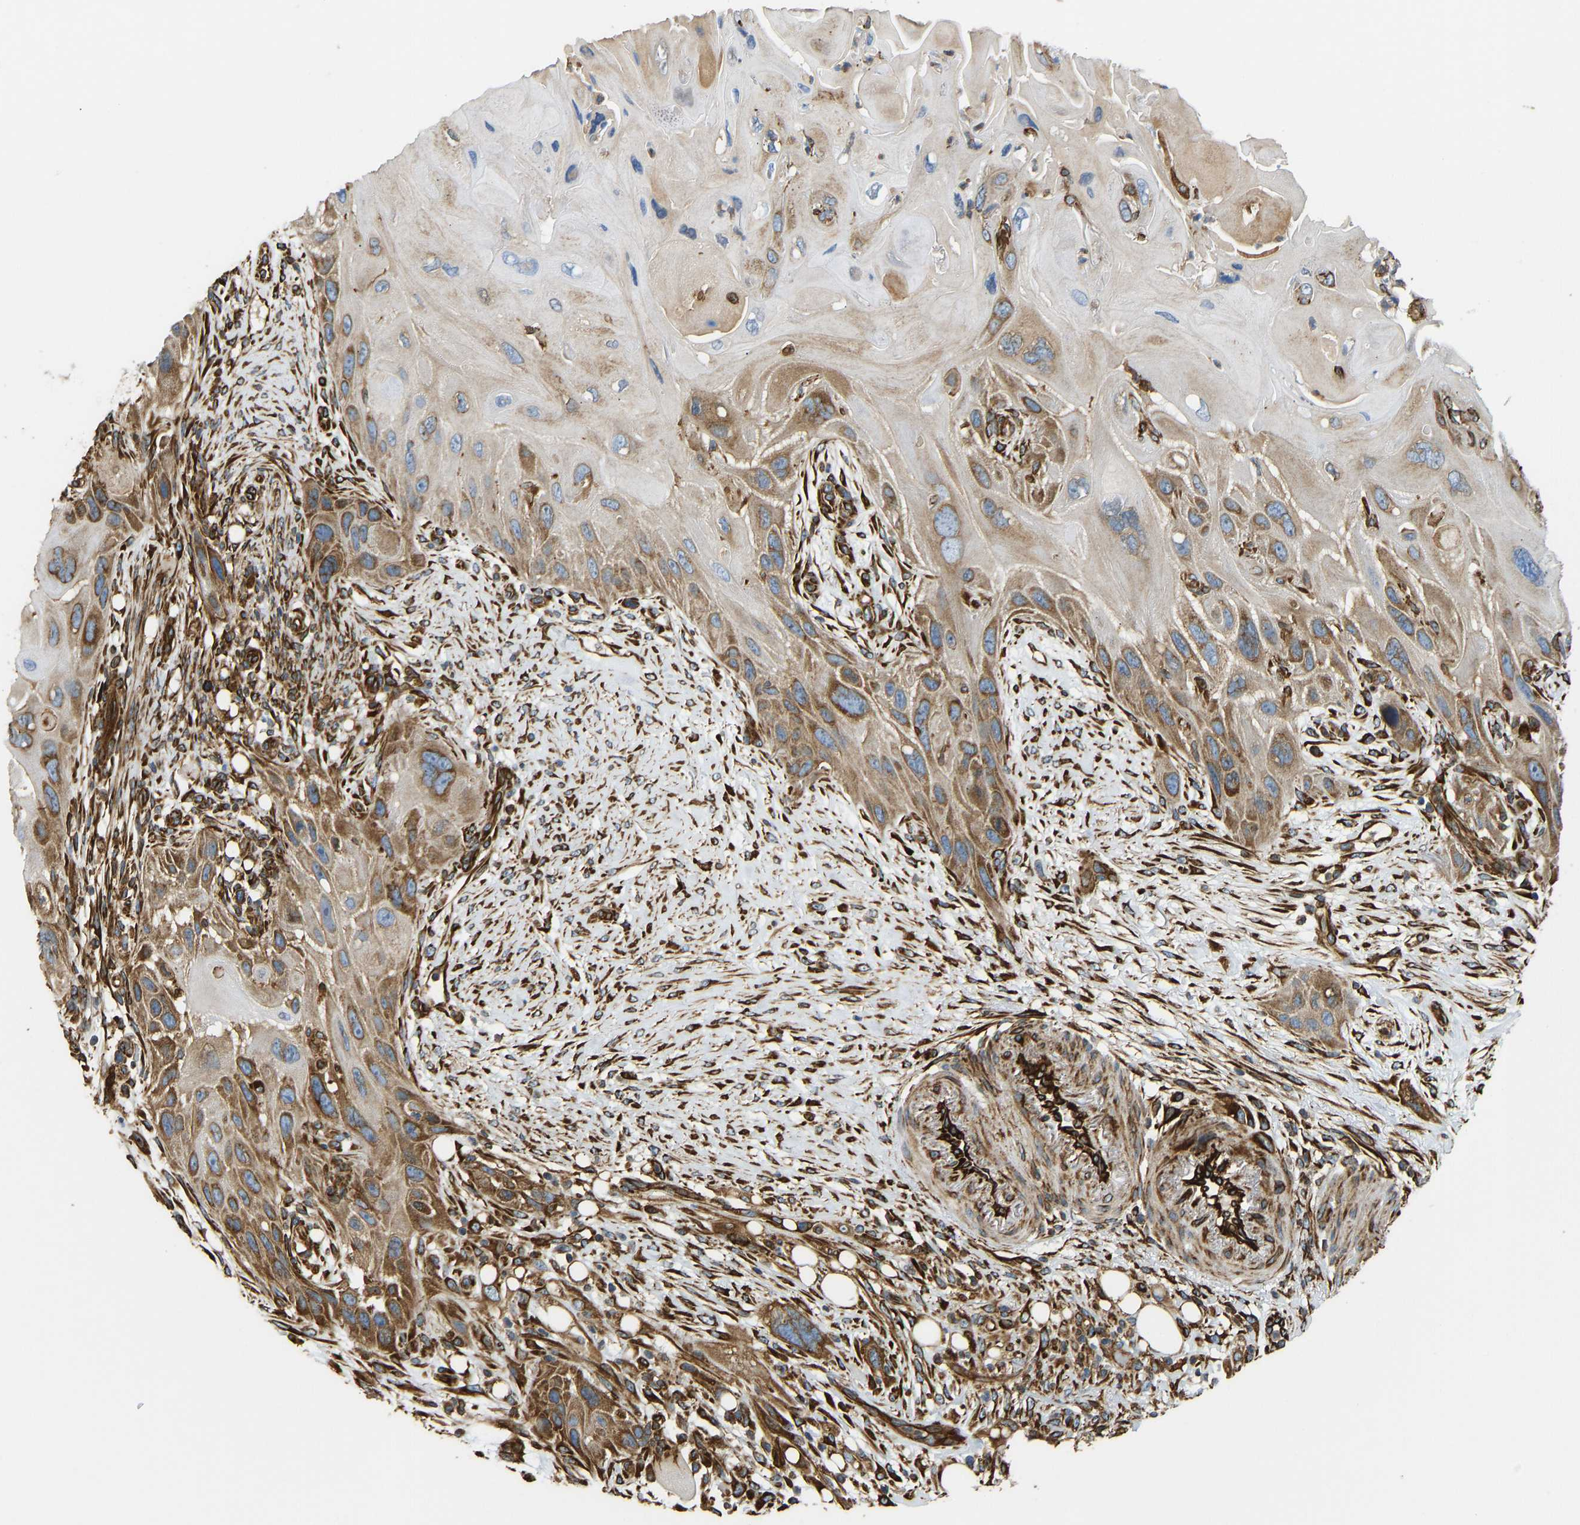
{"staining": {"intensity": "moderate", "quantity": ">75%", "location": "cytoplasmic/membranous"}, "tissue": "skin cancer", "cell_type": "Tumor cells", "image_type": "cancer", "snomed": [{"axis": "morphology", "description": "Squamous cell carcinoma, NOS"}, {"axis": "topography", "description": "Skin"}], "caption": "Protein staining of skin squamous cell carcinoma tissue exhibits moderate cytoplasmic/membranous positivity in approximately >75% of tumor cells.", "gene": "BEX3", "patient": {"sex": "female", "age": 77}}